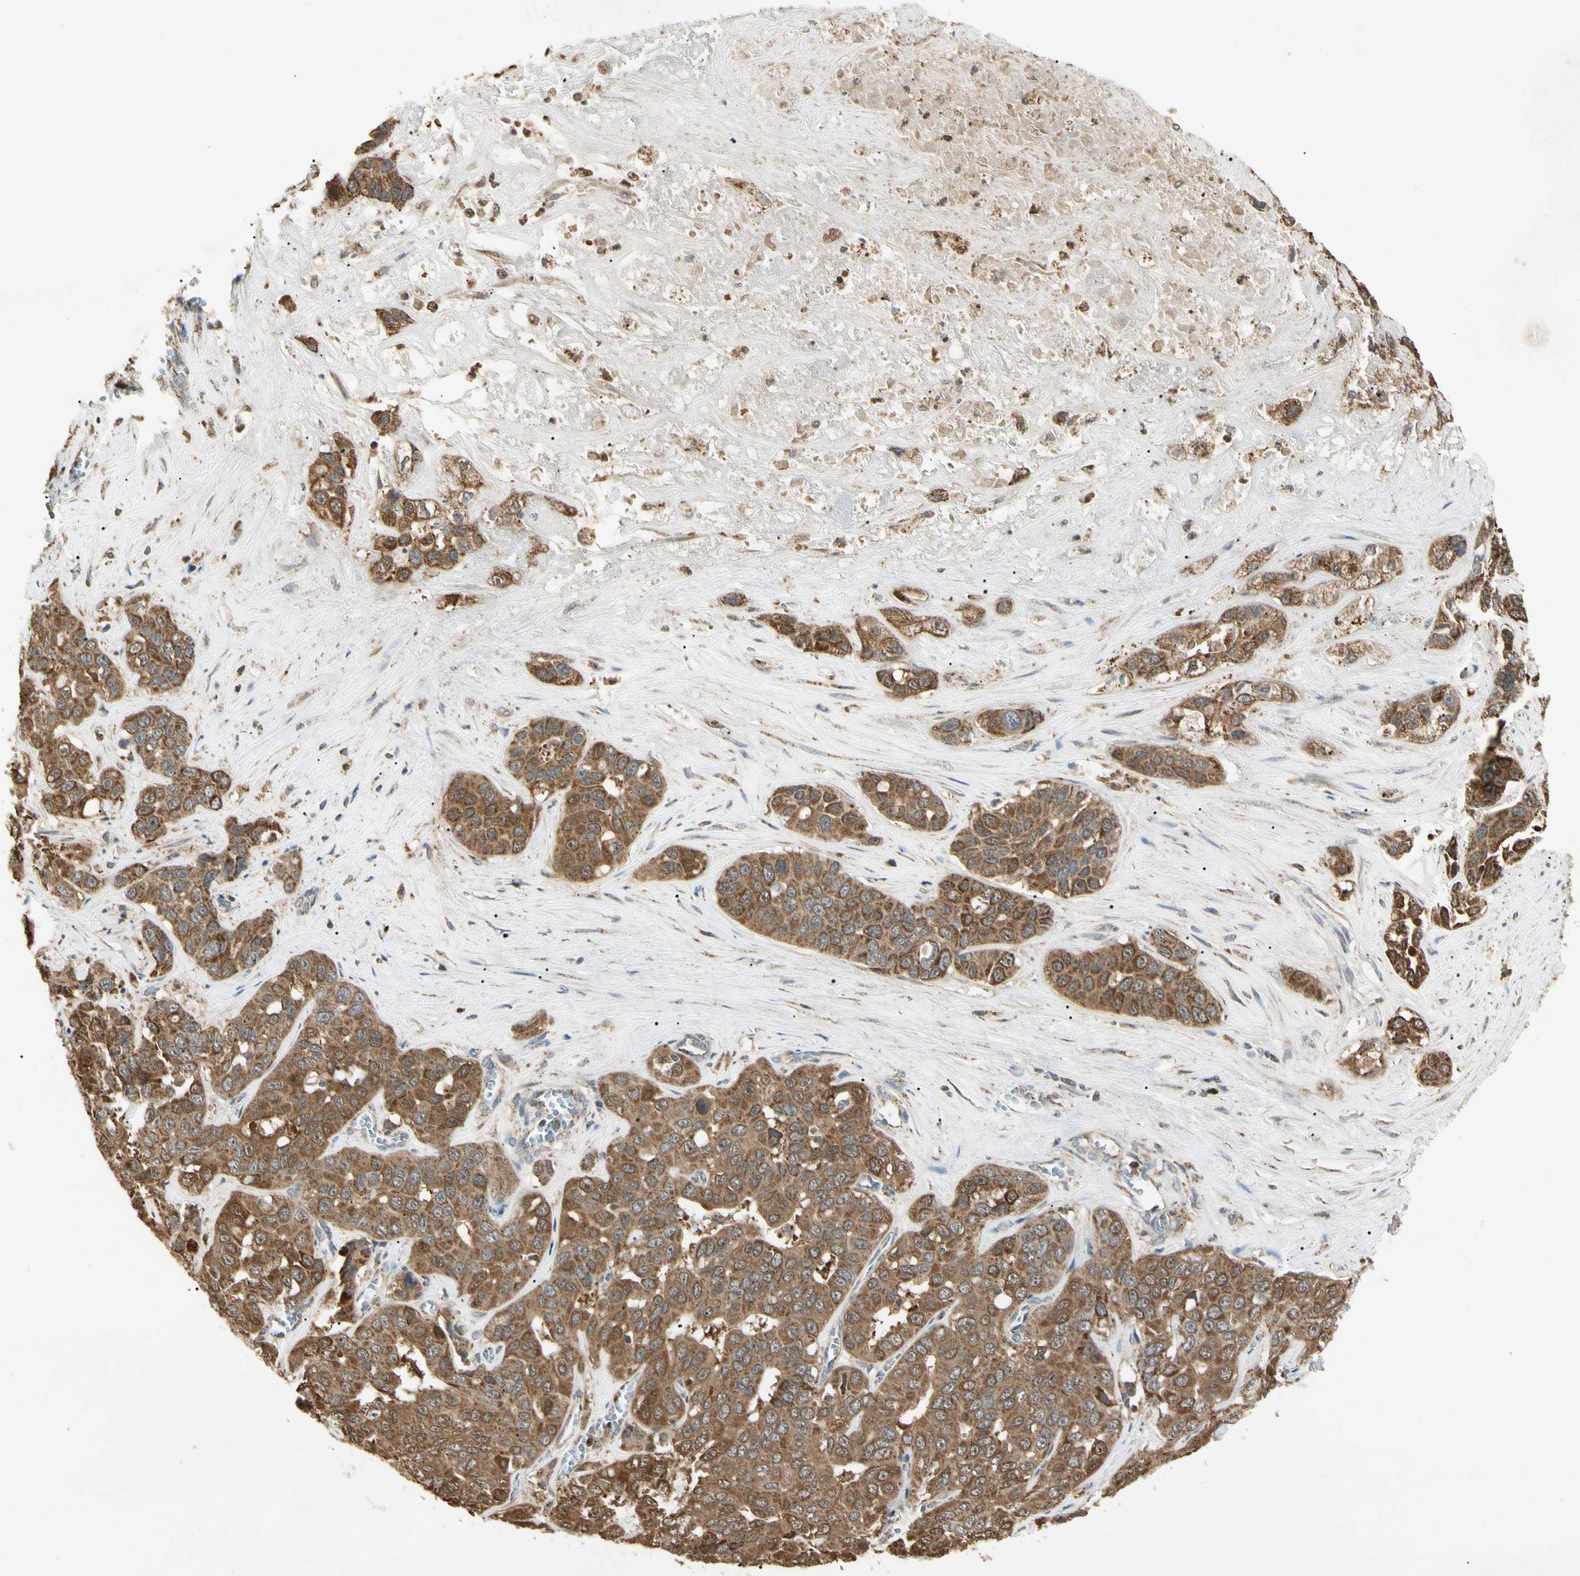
{"staining": {"intensity": "moderate", "quantity": ">75%", "location": "cytoplasmic/membranous"}, "tissue": "liver cancer", "cell_type": "Tumor cells", "image_type": "cancer", "snomed": [{"axis": "morphology", "description": "Cholangiocarcinoma"}, {"axis": "topography", "description": "Liver"}], "caption": "The micrograph demonstrates a brown stain indicating the presence of a protein in the cytoplasmic/membranous of tumor cells in liver cholangiocarcinoma. The staining was performed using DAB (3,3'-diaminobenzidine), with brown indicating positive protein expression. Nuclei are stained blue with hematoxylin.", "gene": "PRDX5", "patient": {"sex": "female", "age": 52}}